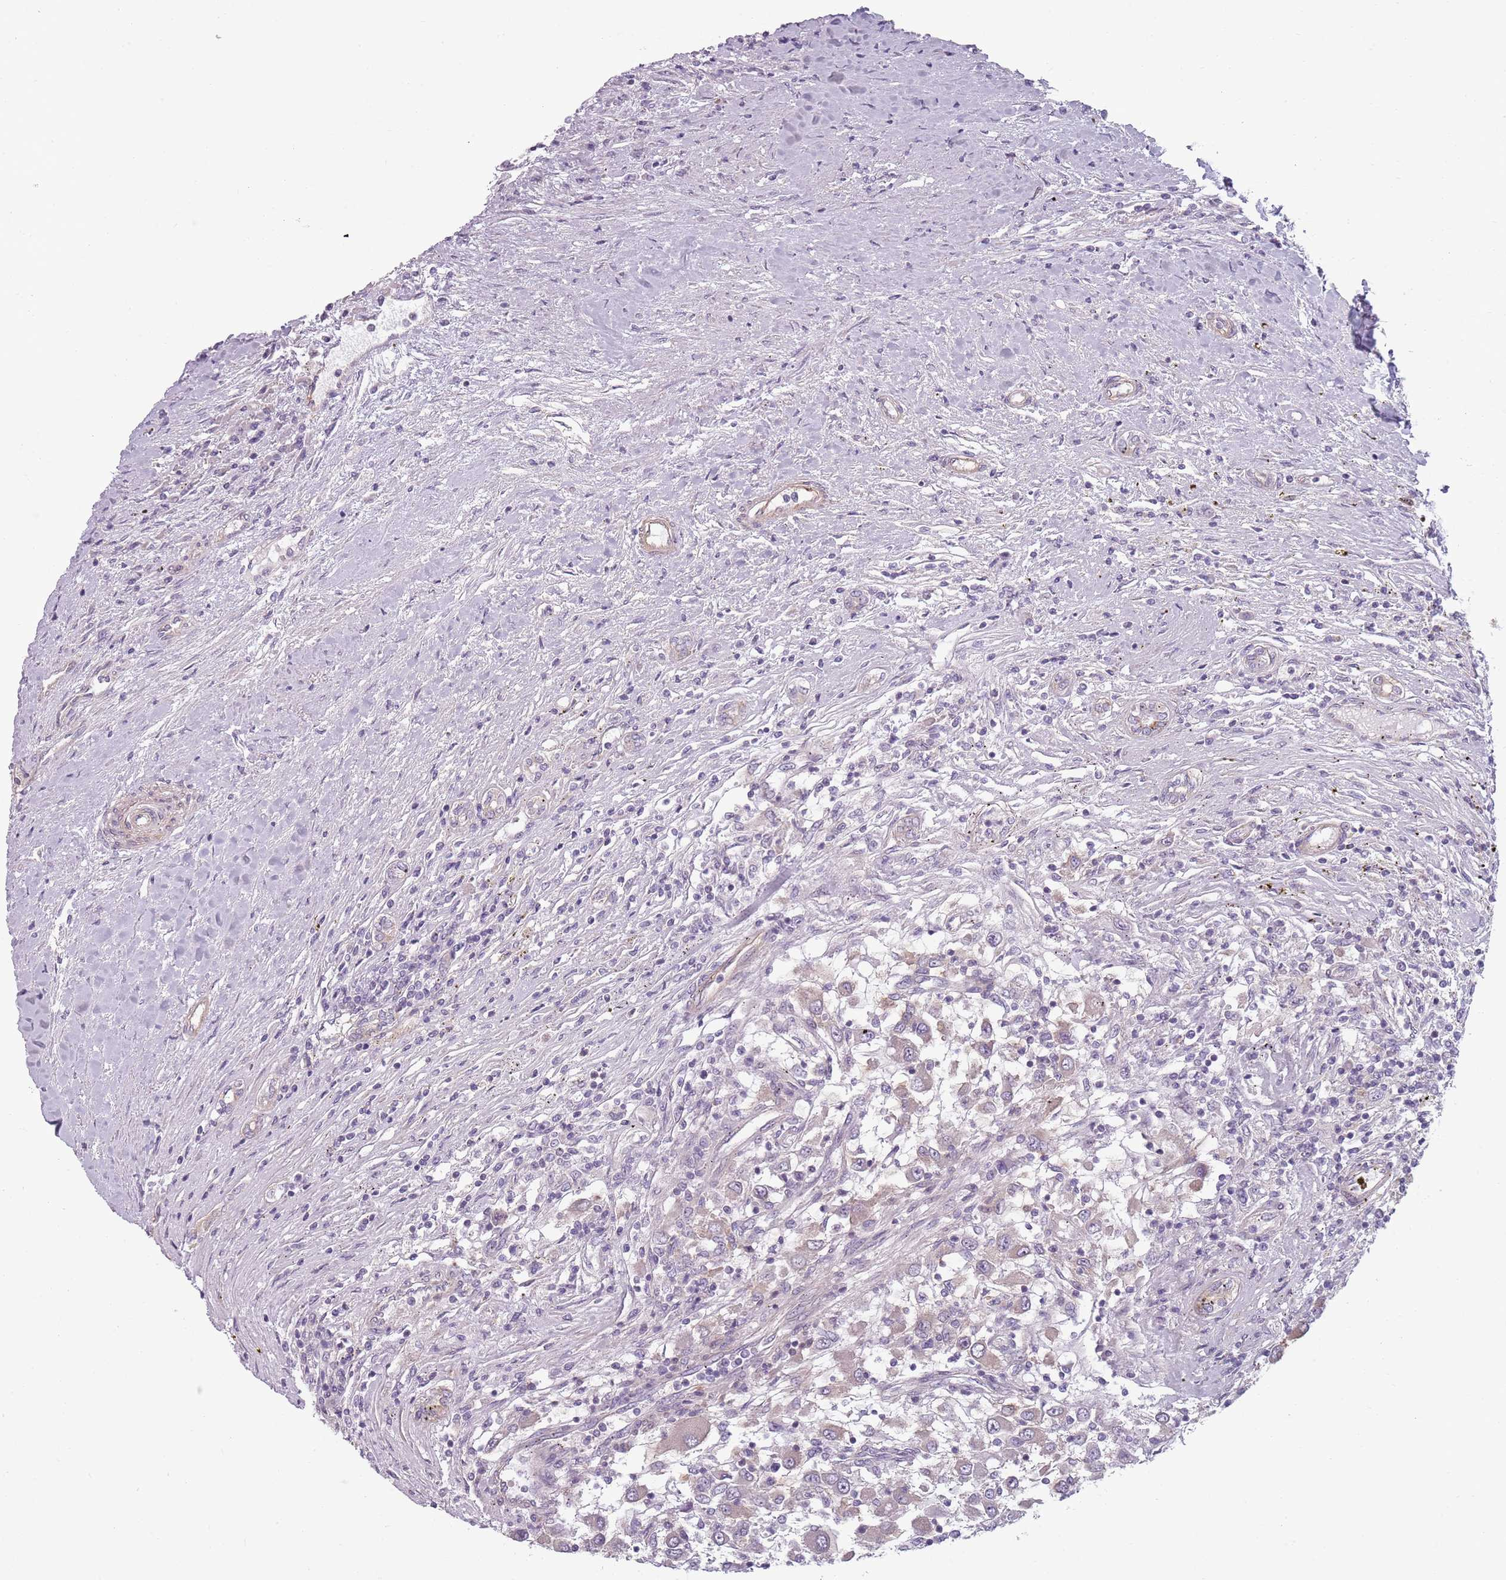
{"staining": {"intensity": "negative", "quantity": "none", "location": "none"}, "tissue": "renal cancer", "cell_type": "Tumor cells", "image_type": "cancer", "snomed": [{"axis": "morphology", "description": "Adenocarcinoma, NOS"}, {"axis": "topography", "description": "Kidney"}], "caption": "Human adenocarcinoma (renal) stained for a protein using immunohistochemistry (IHC) shows no staining in tumor cells.", "gene": "TLCD2", "patient": {"sex": "female", "age": 67}}